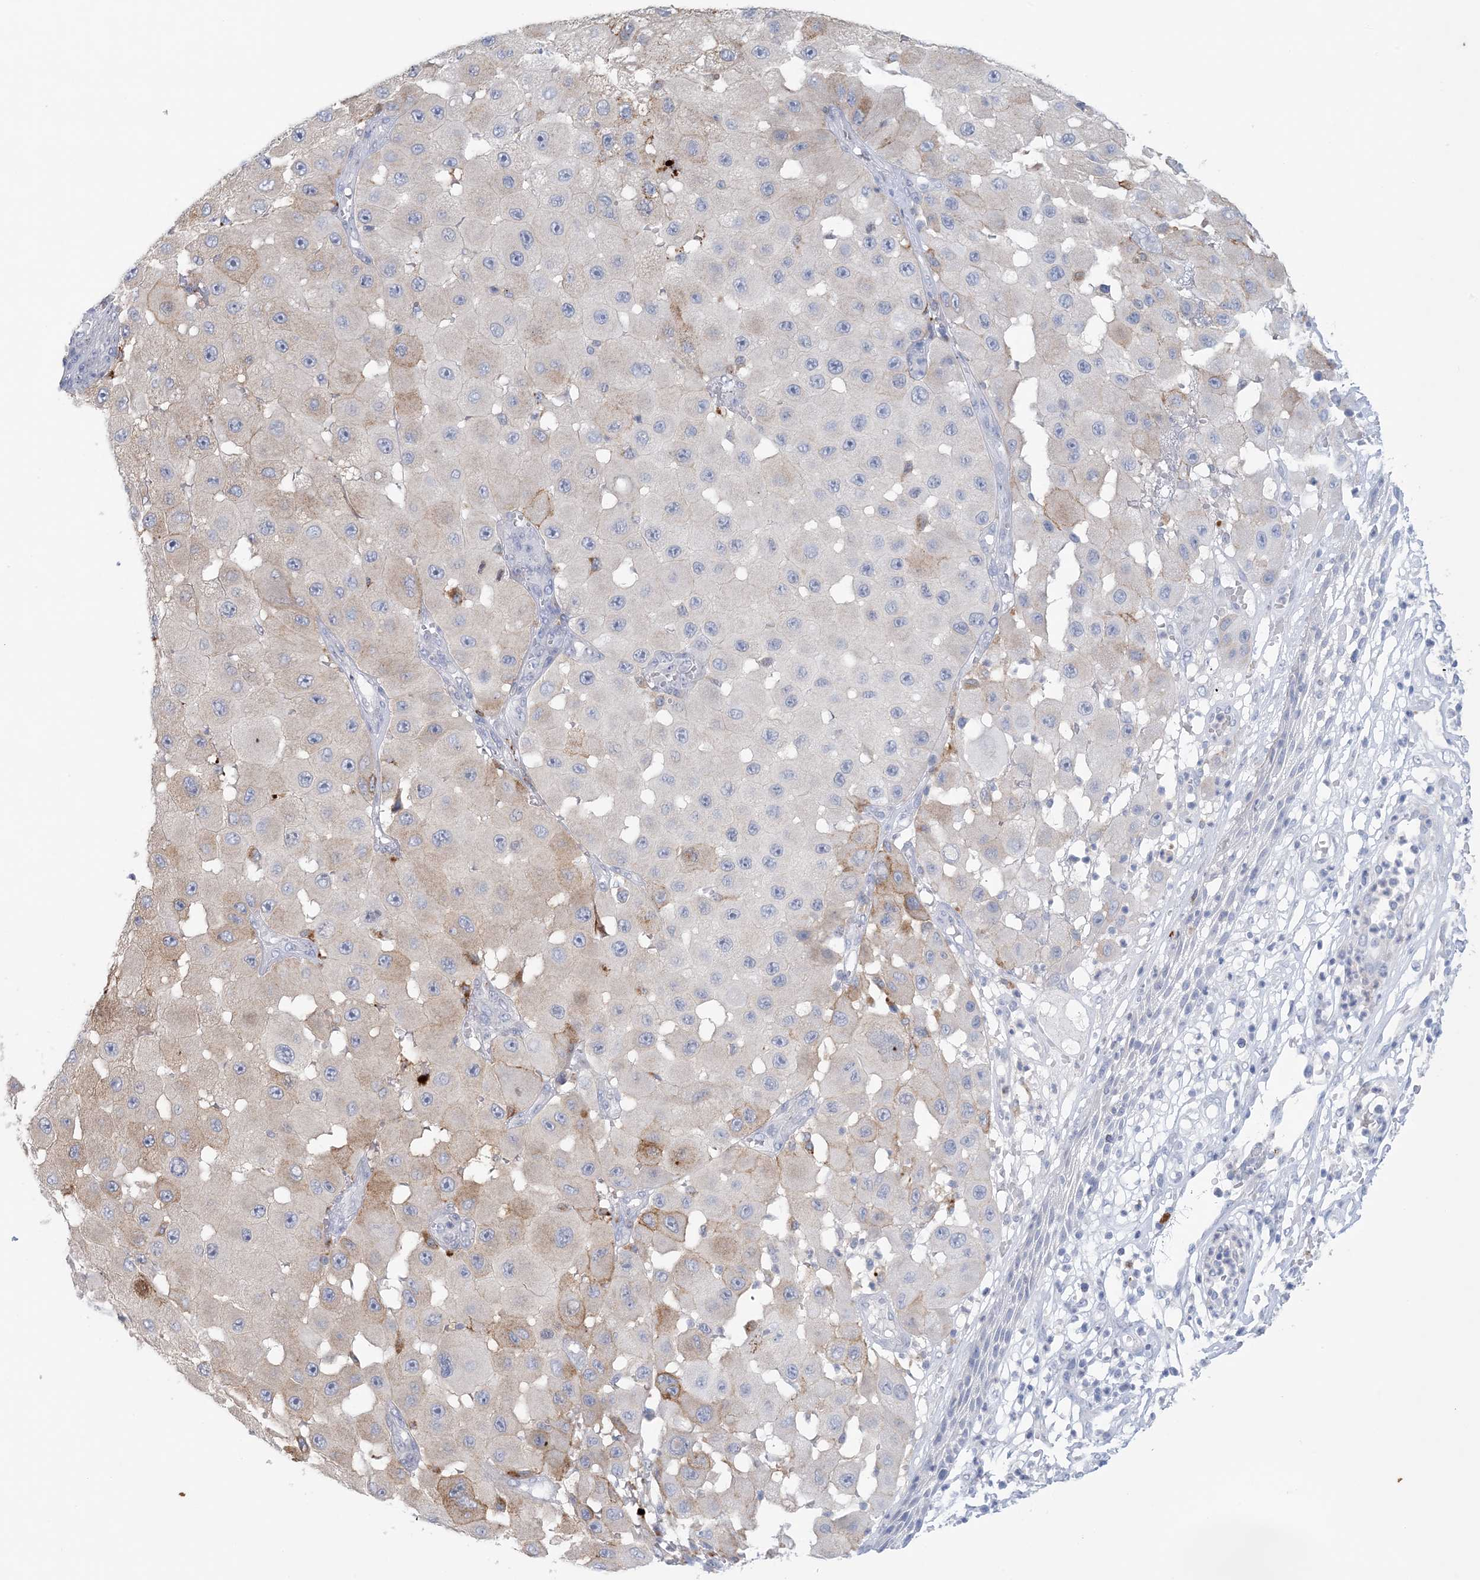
{"staining": {"intensity": "weak", "quantity": "<25%", "location": "cytoplasmic/membranous"}, "tissue": "melanoma", "cell_type": "Tumor cells", "image_type": "cancer", "snomed": [{"axis": "morphology", "description": "Malignant melanoma, NOS"}, {"axis": "topography", "description": "Skin"}], "caption": "Protein analysis of malignant melanoma demonstrates no significant staining in tumor cells.", "gene": "GABRG1", "patient": {"sex": "female", "age": 81}}